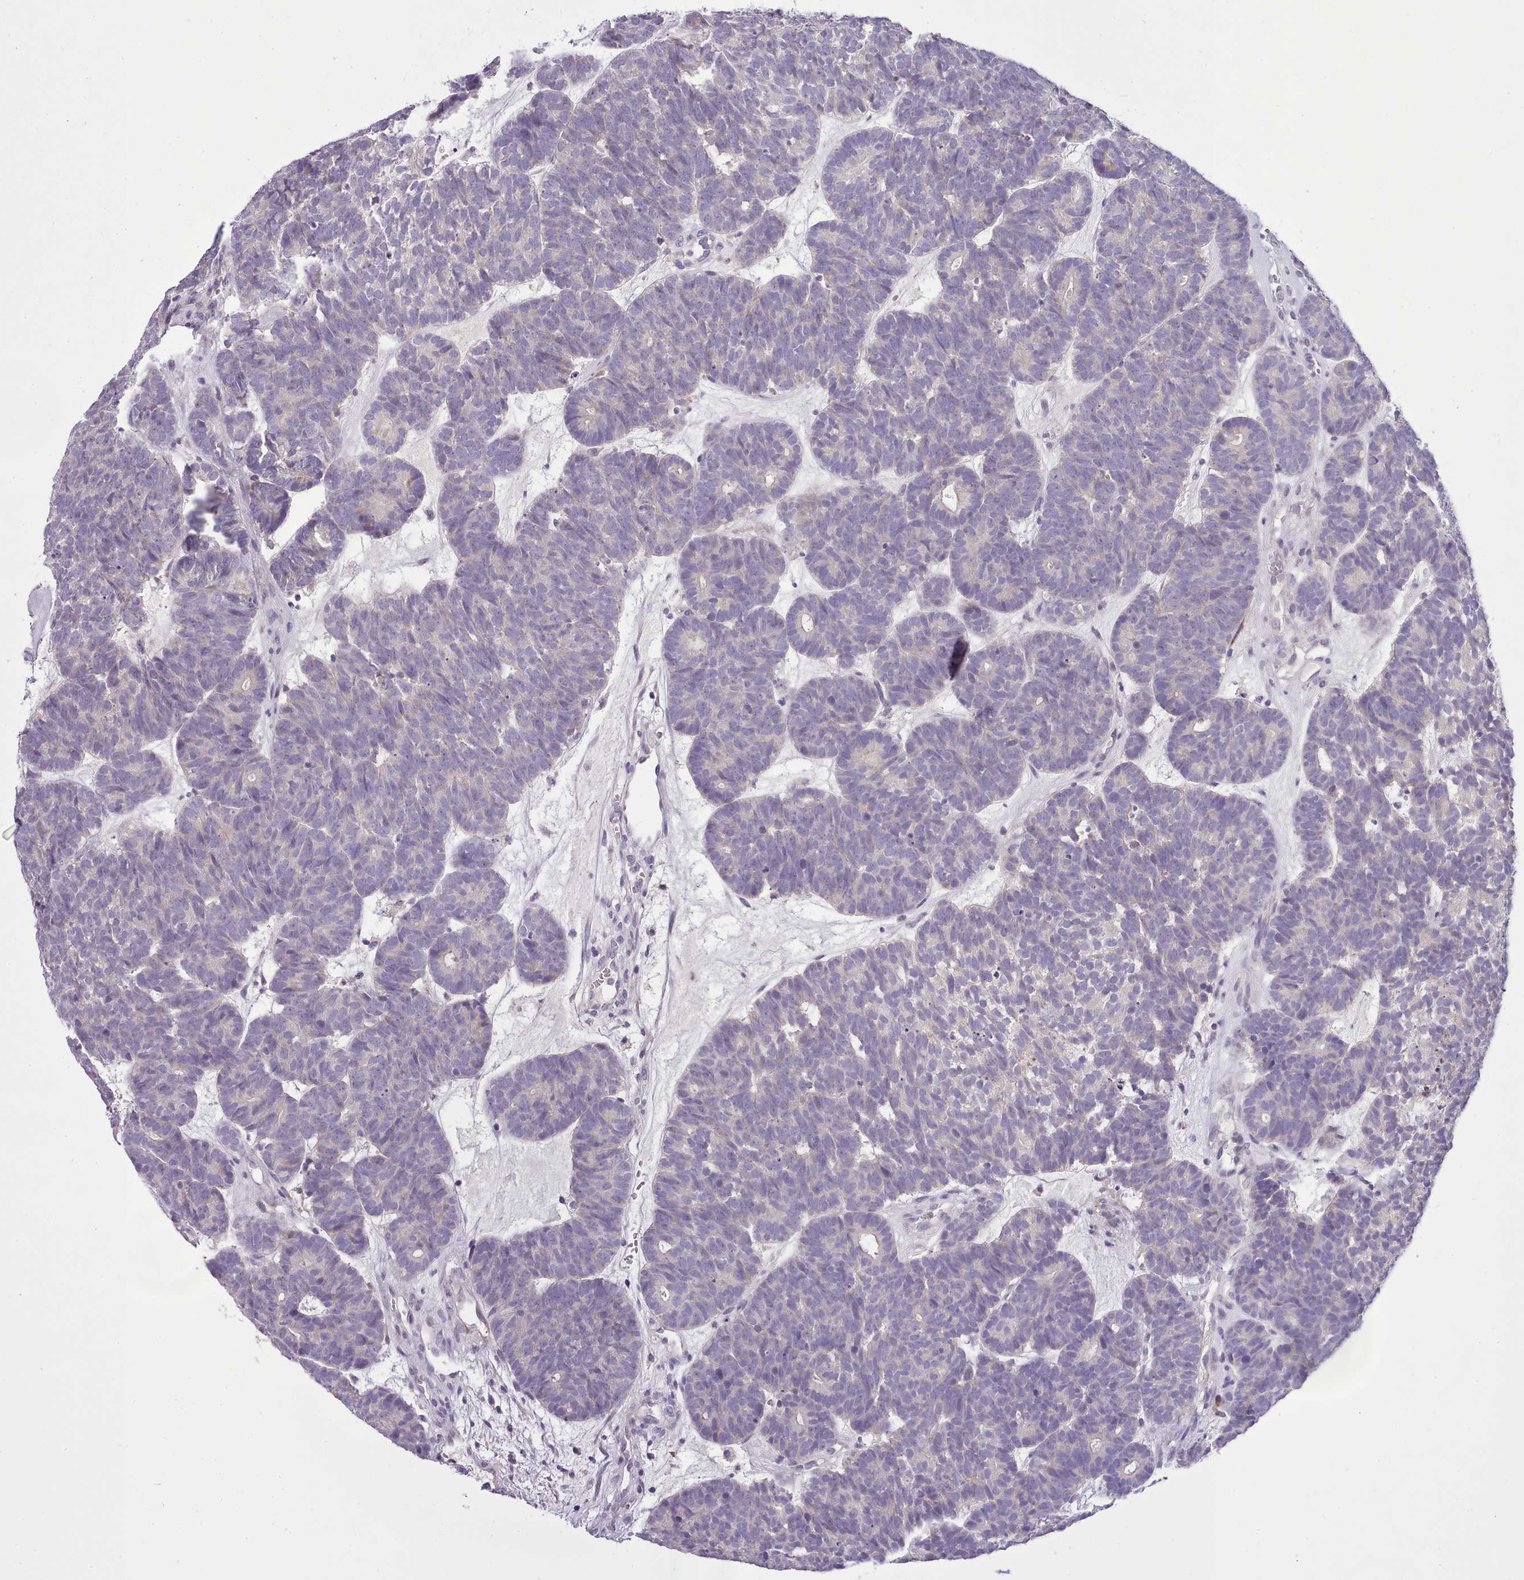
{"staining": {"intensity": "negative", "quantity": "none", "location": "none"}, "tissue": "head and neck cancer", "cell_type": "Tumor cells", "image_type": "cancer", "snomed": [{"axis": "morphology", "description": "Adenocarcinoma, NOS"}, {"axis": "topography", "description": "Head-Neck"}], "caption": "Tumor cells are negative for brown protein staining in head and neck cancer (adenocarcinoma).", "gene": "FAM83E", "patient": {"sex": "female", "age": 81}}